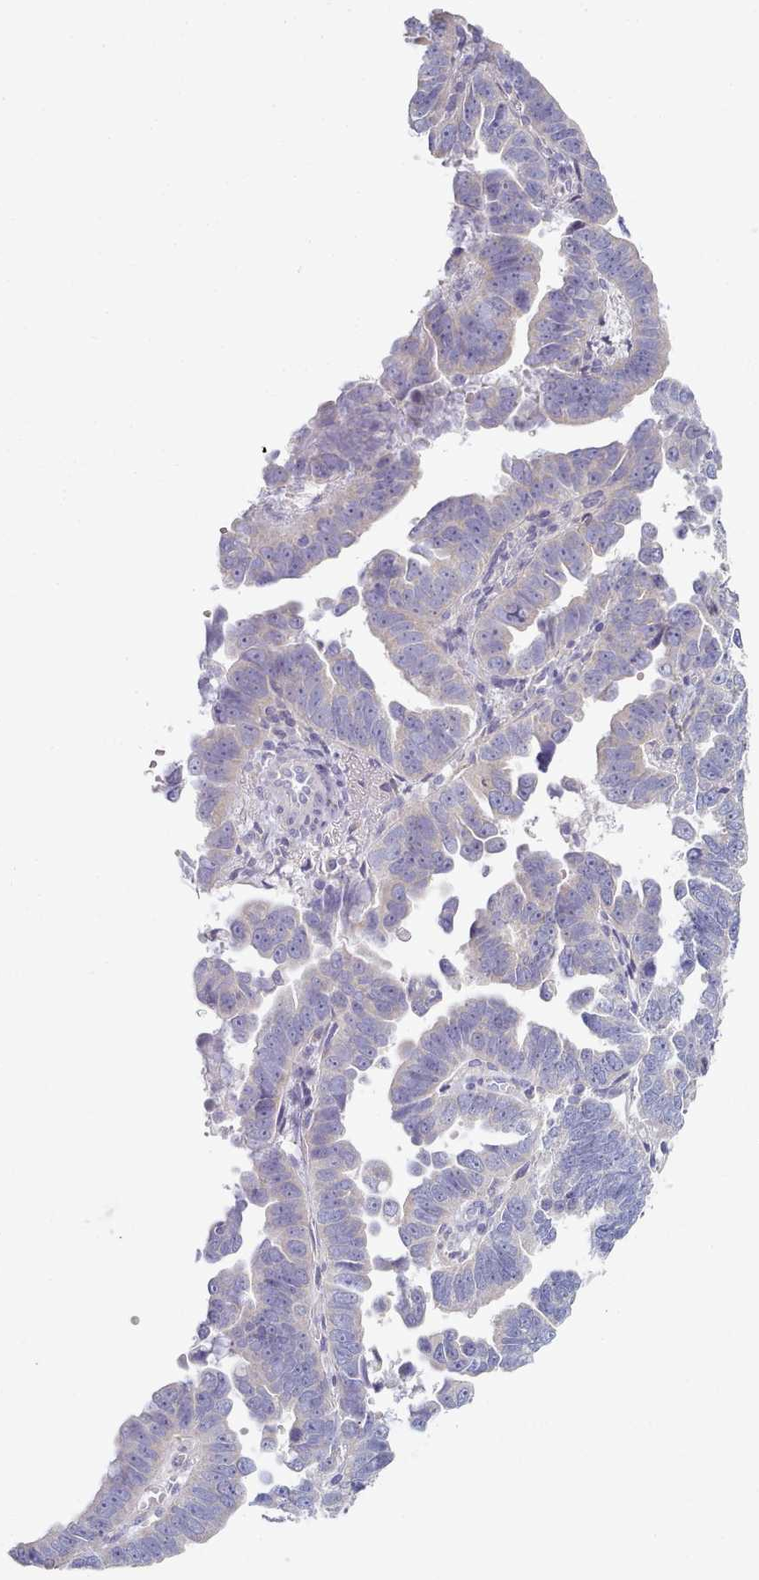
{"staining": {"intensity": "negative", "quantity": "none", "location": "none"}, "tissue": "endometrial cancer", "cell_type": "Tumor cells", "image_type": "cancer", "snomed": [{"axis": "morphology", "description": "Adenocarcinoma, NOS"}, {"axis": "topography", "description": "Endometrium"}], "caption": "IHC histopathology image of neoplastic tissue: endometrial cancer (adenocarcinoma) stained with DAB shows no significant protein expression in tumor cells.", "gene": "TYW1B", "patient": {"sex": "female", "age": 75}}